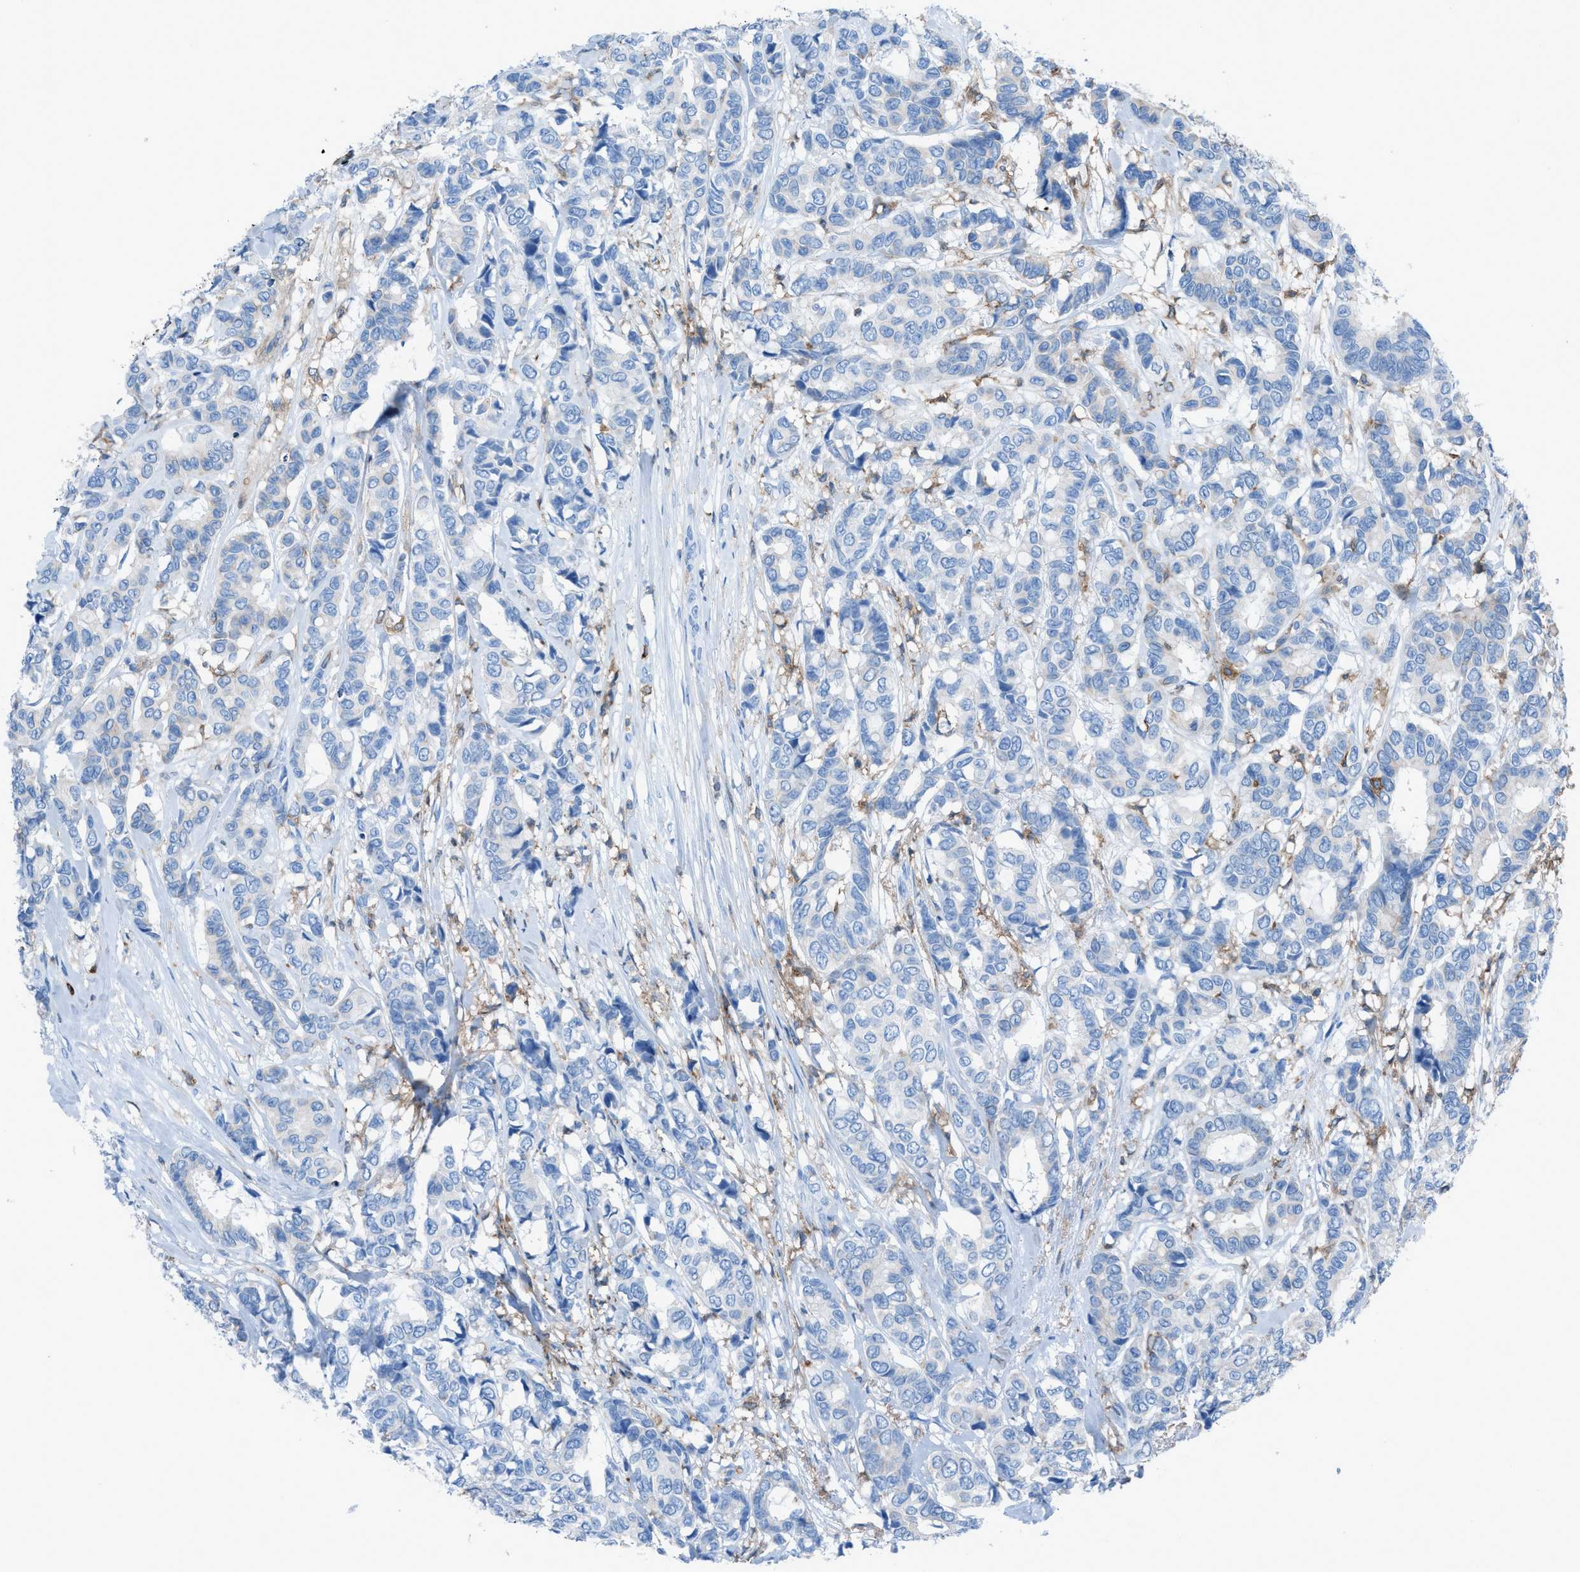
{"staining": {"intensity": "negative", "quantity": "none", "location": "none"}, "tissue": "breast cancer", "cell_type": "Tumor cells", "image_type": "cancer", "snomed": [{"axis": "morphology", "description": "Duct carcinoma"}, {"axis": "topography", "description": "Breast"}], "caption": "IHC of breast cancer (intraductal carcinoma) displays no expression in tumor cells.", "gene": "ITGB2", "patient": {"sex": "female", "age": 87}}